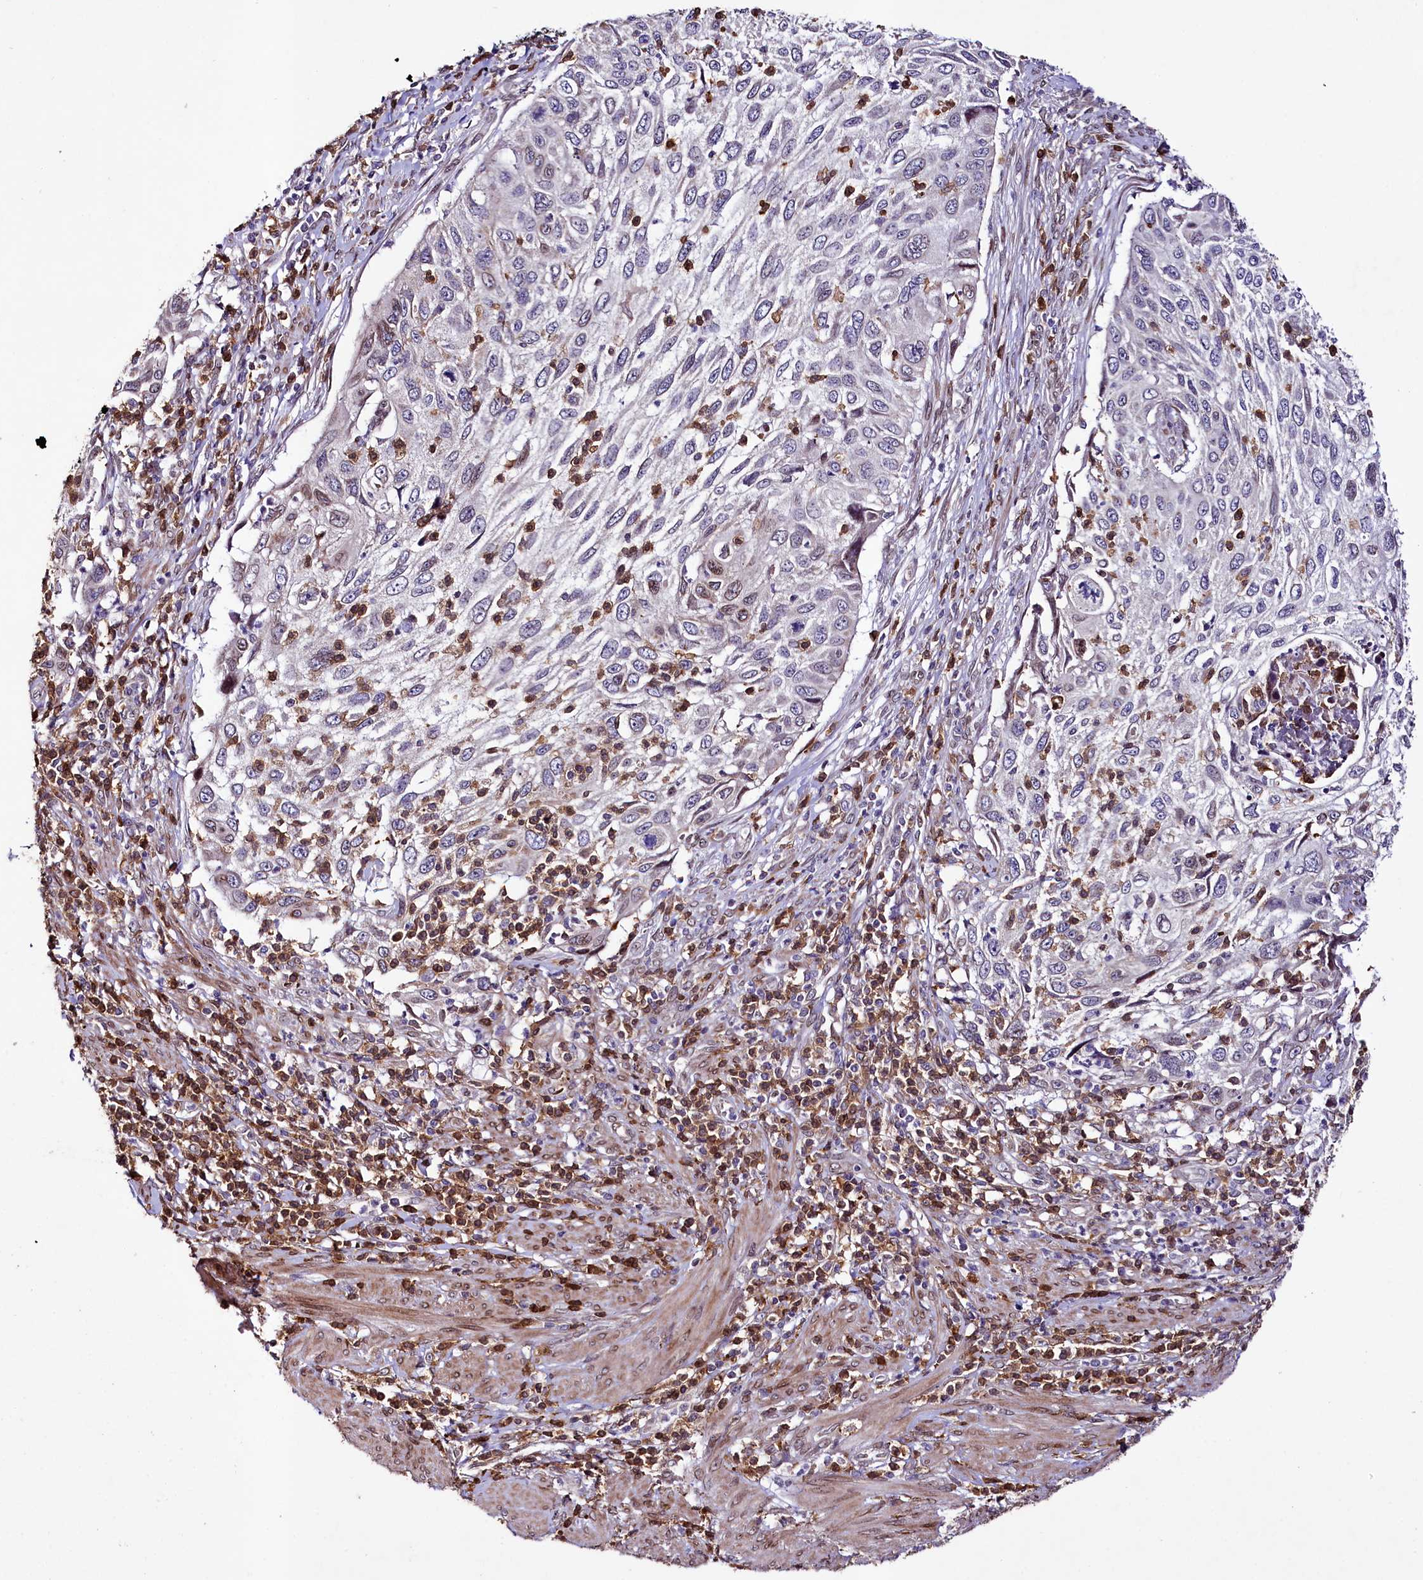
{"staining": {"intensity": "moderate", "quantity": "<25%", "location": "nuclear"}, "tissue": "cervical cancer", "cell_type": "Tumor cells", "image_type": "cancer", "snomed": [{"axis": "morphology", "description": "Squamous cell carcinoma, NOS"}, {"axis": "topography", "description": "Cervix"}], "caption": "The micrograph reveals staining of cervical cancer, revealing moderate nuclear protein expression (brown color) within tumor cells. (Brightfield microscopy of DAB IHC at high magnification).", "gene": "ZNF226", "patient": {"sex": "female", "age": 70}}